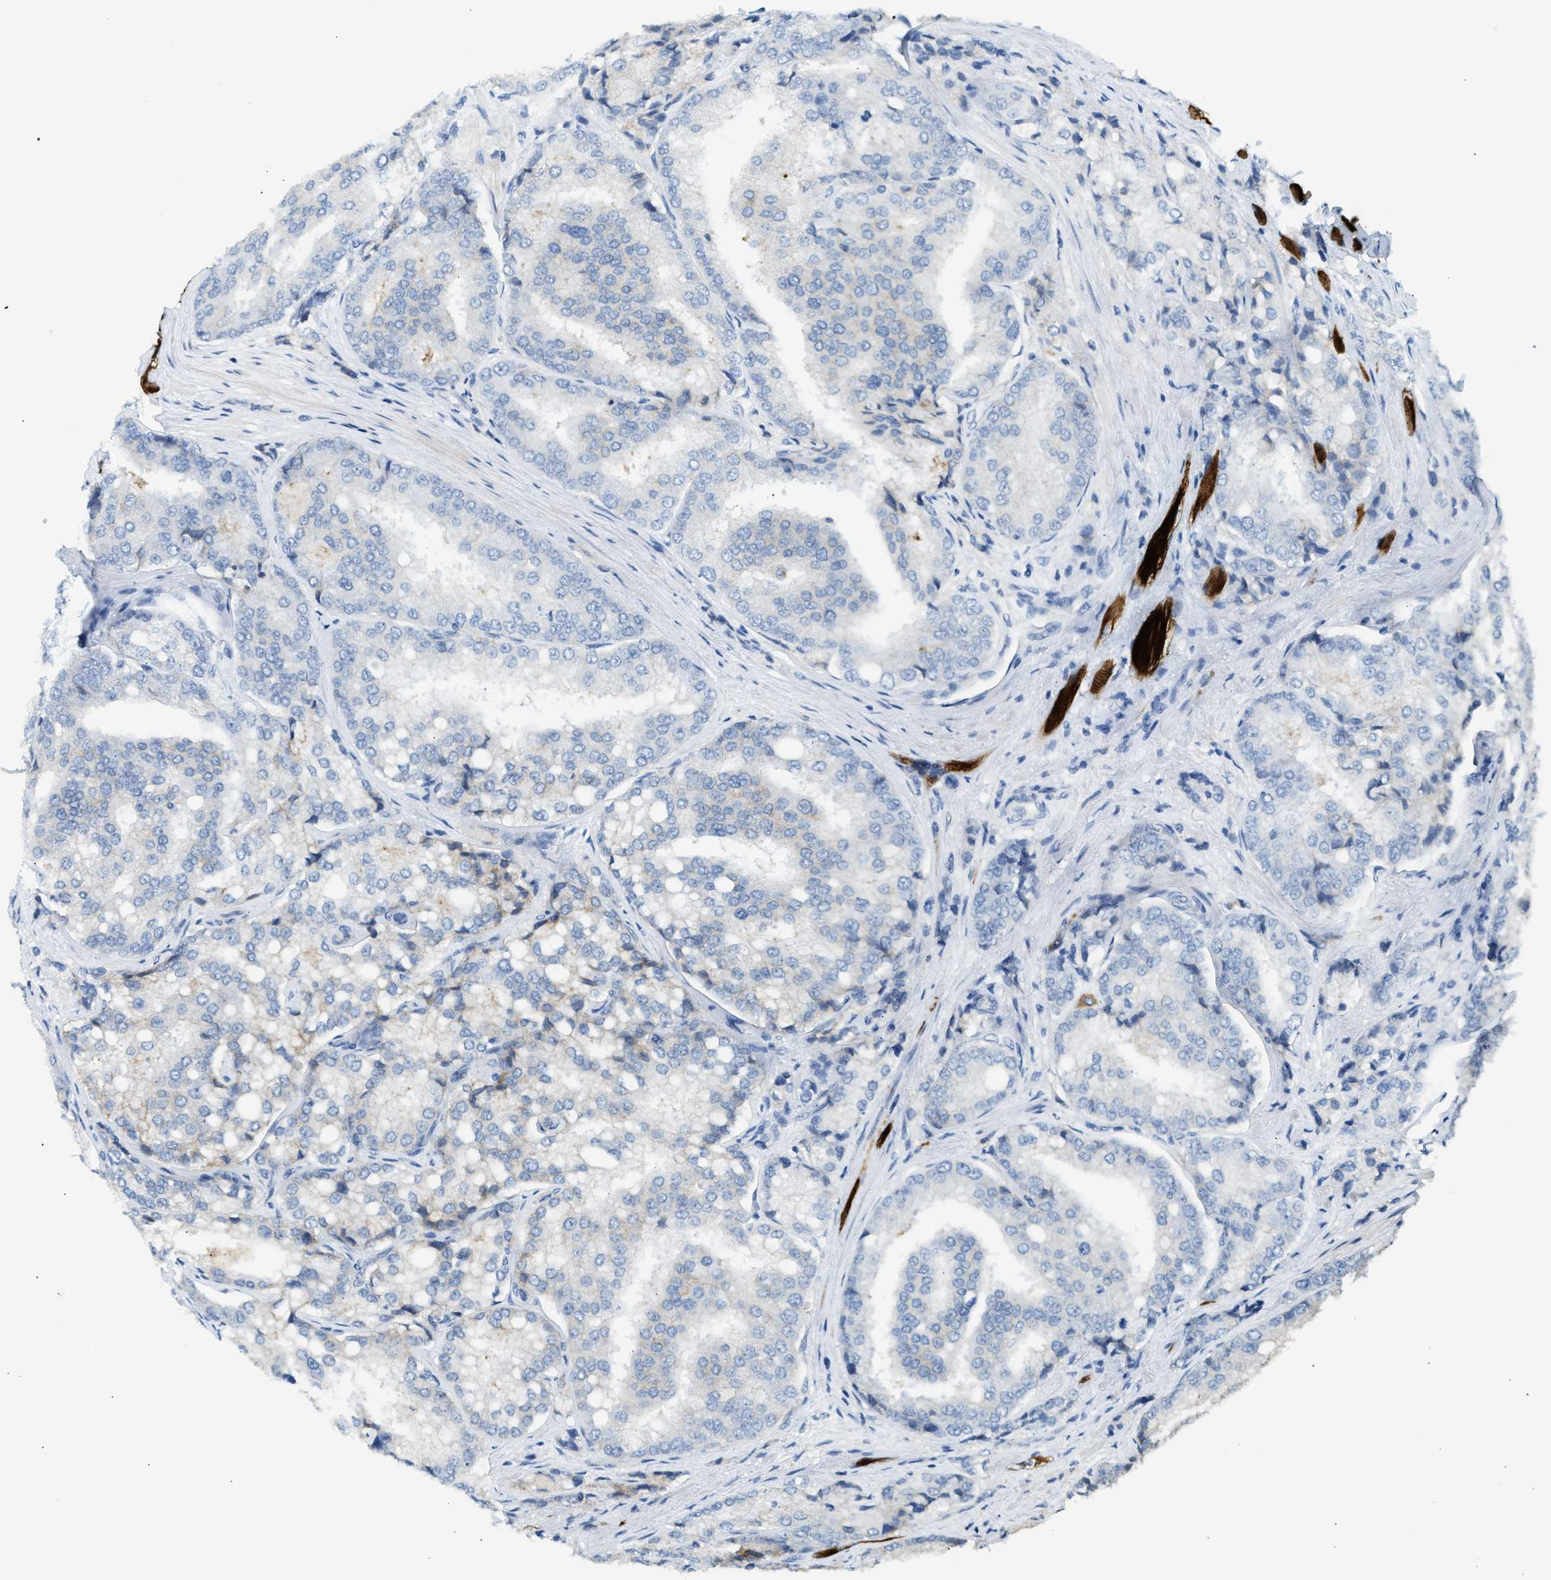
{"staining": {"intensity": "negative", "quantity": "none", "location": "none"}, "tissue": "prostate cancer", "cell_type": "Tumor cells", "image_type": "cancer", "snomed": [{"axis": "morphology", "description": "Adenocarcinoma, High grade"}, {"axis": "topography", "description": "Prostate"}], "caption": "DAB (3,3'-diaminobenzidine) immunohistochemical staining of human prostate cancer reveals no significant staining in tumor cells.", "gene": "ERBB2", "patient": {"sex": "male", "age": 50}}